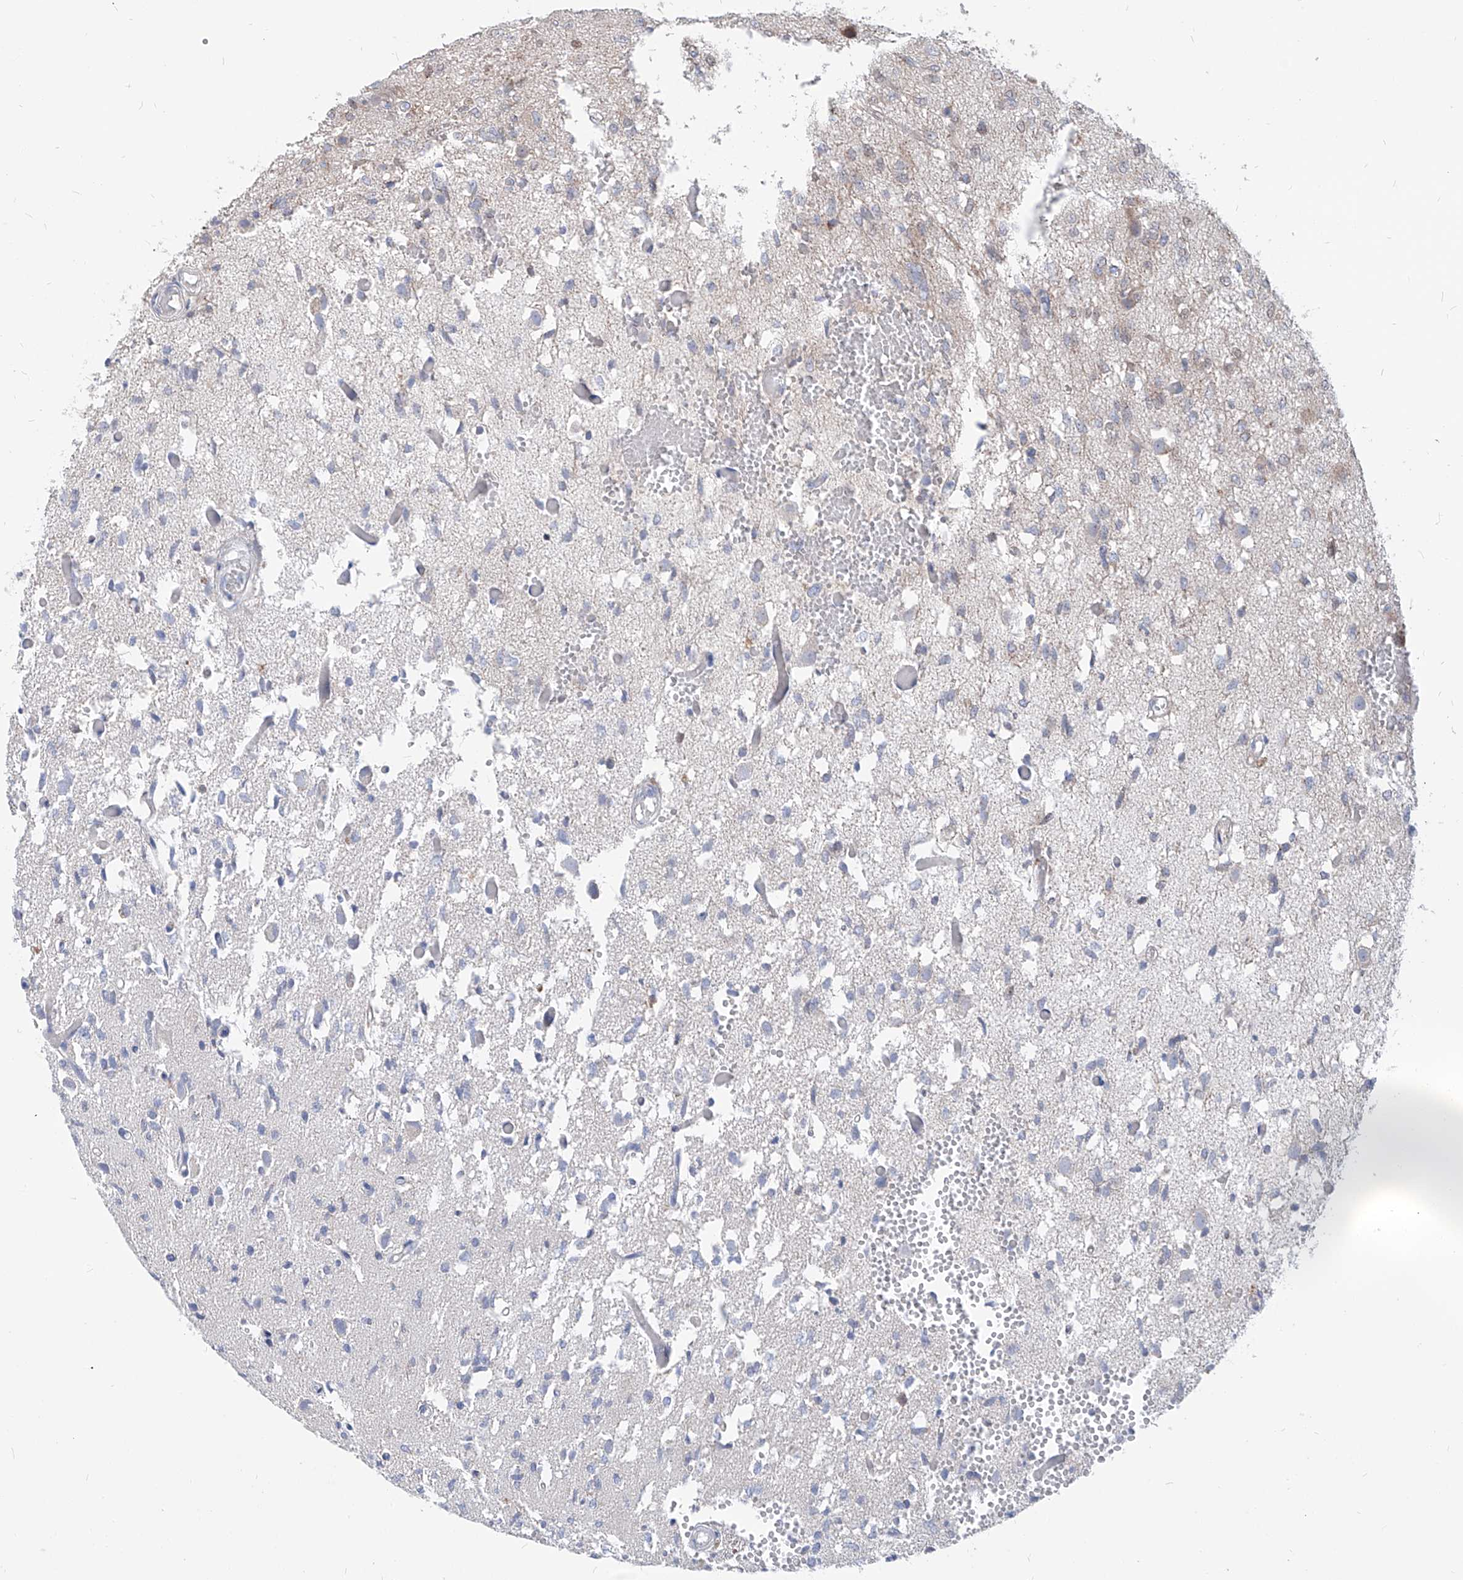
{"staining": {"intensity": "moderate", "quantity": "<25%", "location": "nuclear"}, "tissue": "glioma", "cell_type": "Tumor cells", "image_type": "cancer", "snomed": [{"axis": "morphology", "description": "Glioma, malignant, High grade"}, {"axis": "topography", "description": "Brain"}], "caption": "Immunohistochemical staining of human glioma displays moderate nuclear protein positivity in about <25% of tumor cells. (DAB = brown stain, brightfield microscopy at high magnification).", "gene": "AGPS", "patient": {"sex": "female", "age": 59}}